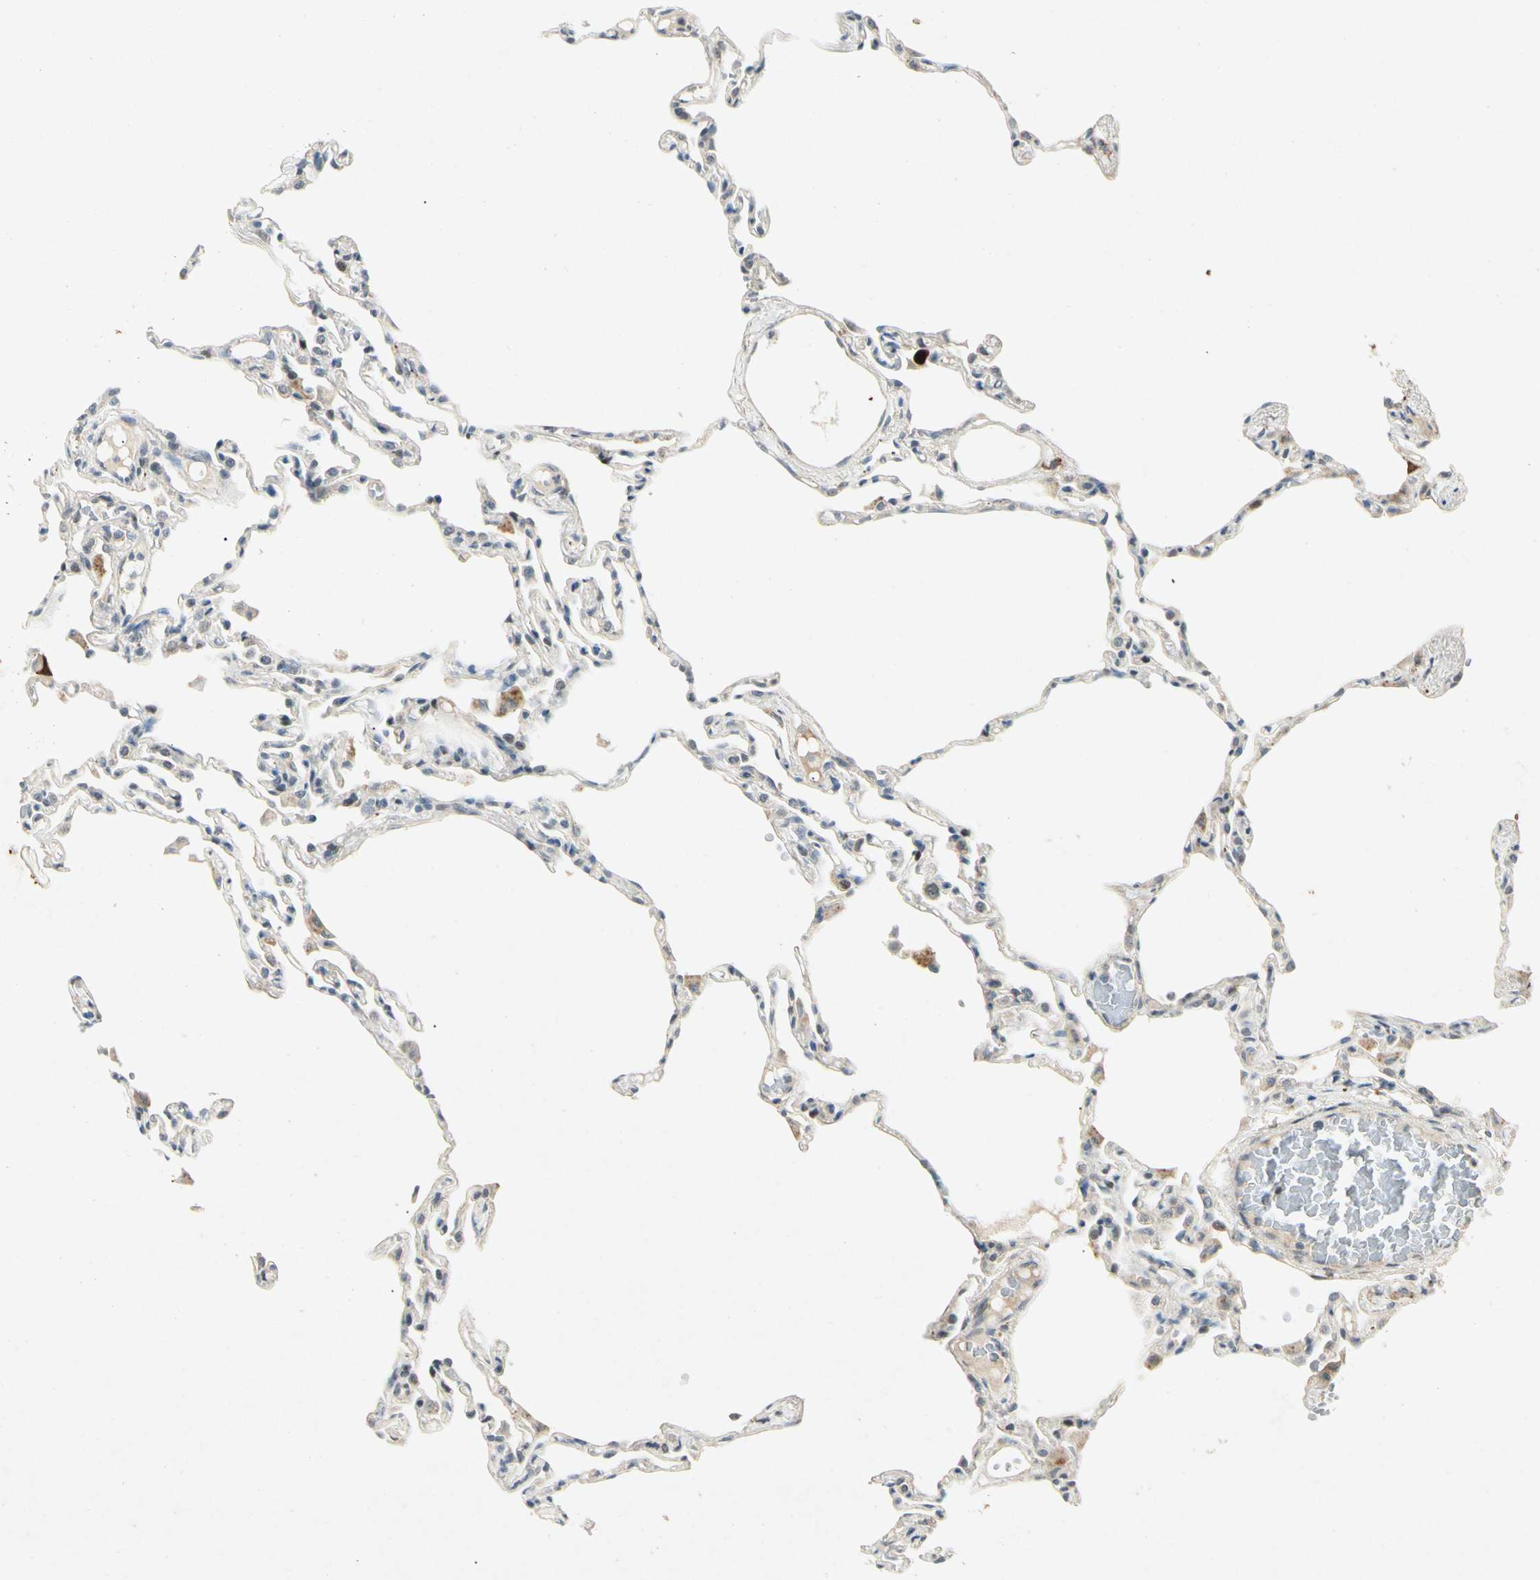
{"staining": {"intensity": "weak", "quantity": "<25%", "location": "cytoplasmic/membranous"}, "tissue": "lung", "cell_type": "Alveolar cells", "image_type": "normal", "snomed": [{"axis": "morphology", "description": "Normal tissue, NOS"}, {"axis": "topography", "description": "Lung"}], "caption": "Immunohistochemistry (IHC) histopathology image of benign human lung stained for a protein (brown), which demonstrates no staining in alveolar cells.", "gene": "HSPA1B", "patient": {"sex": "female", "age": 49}}